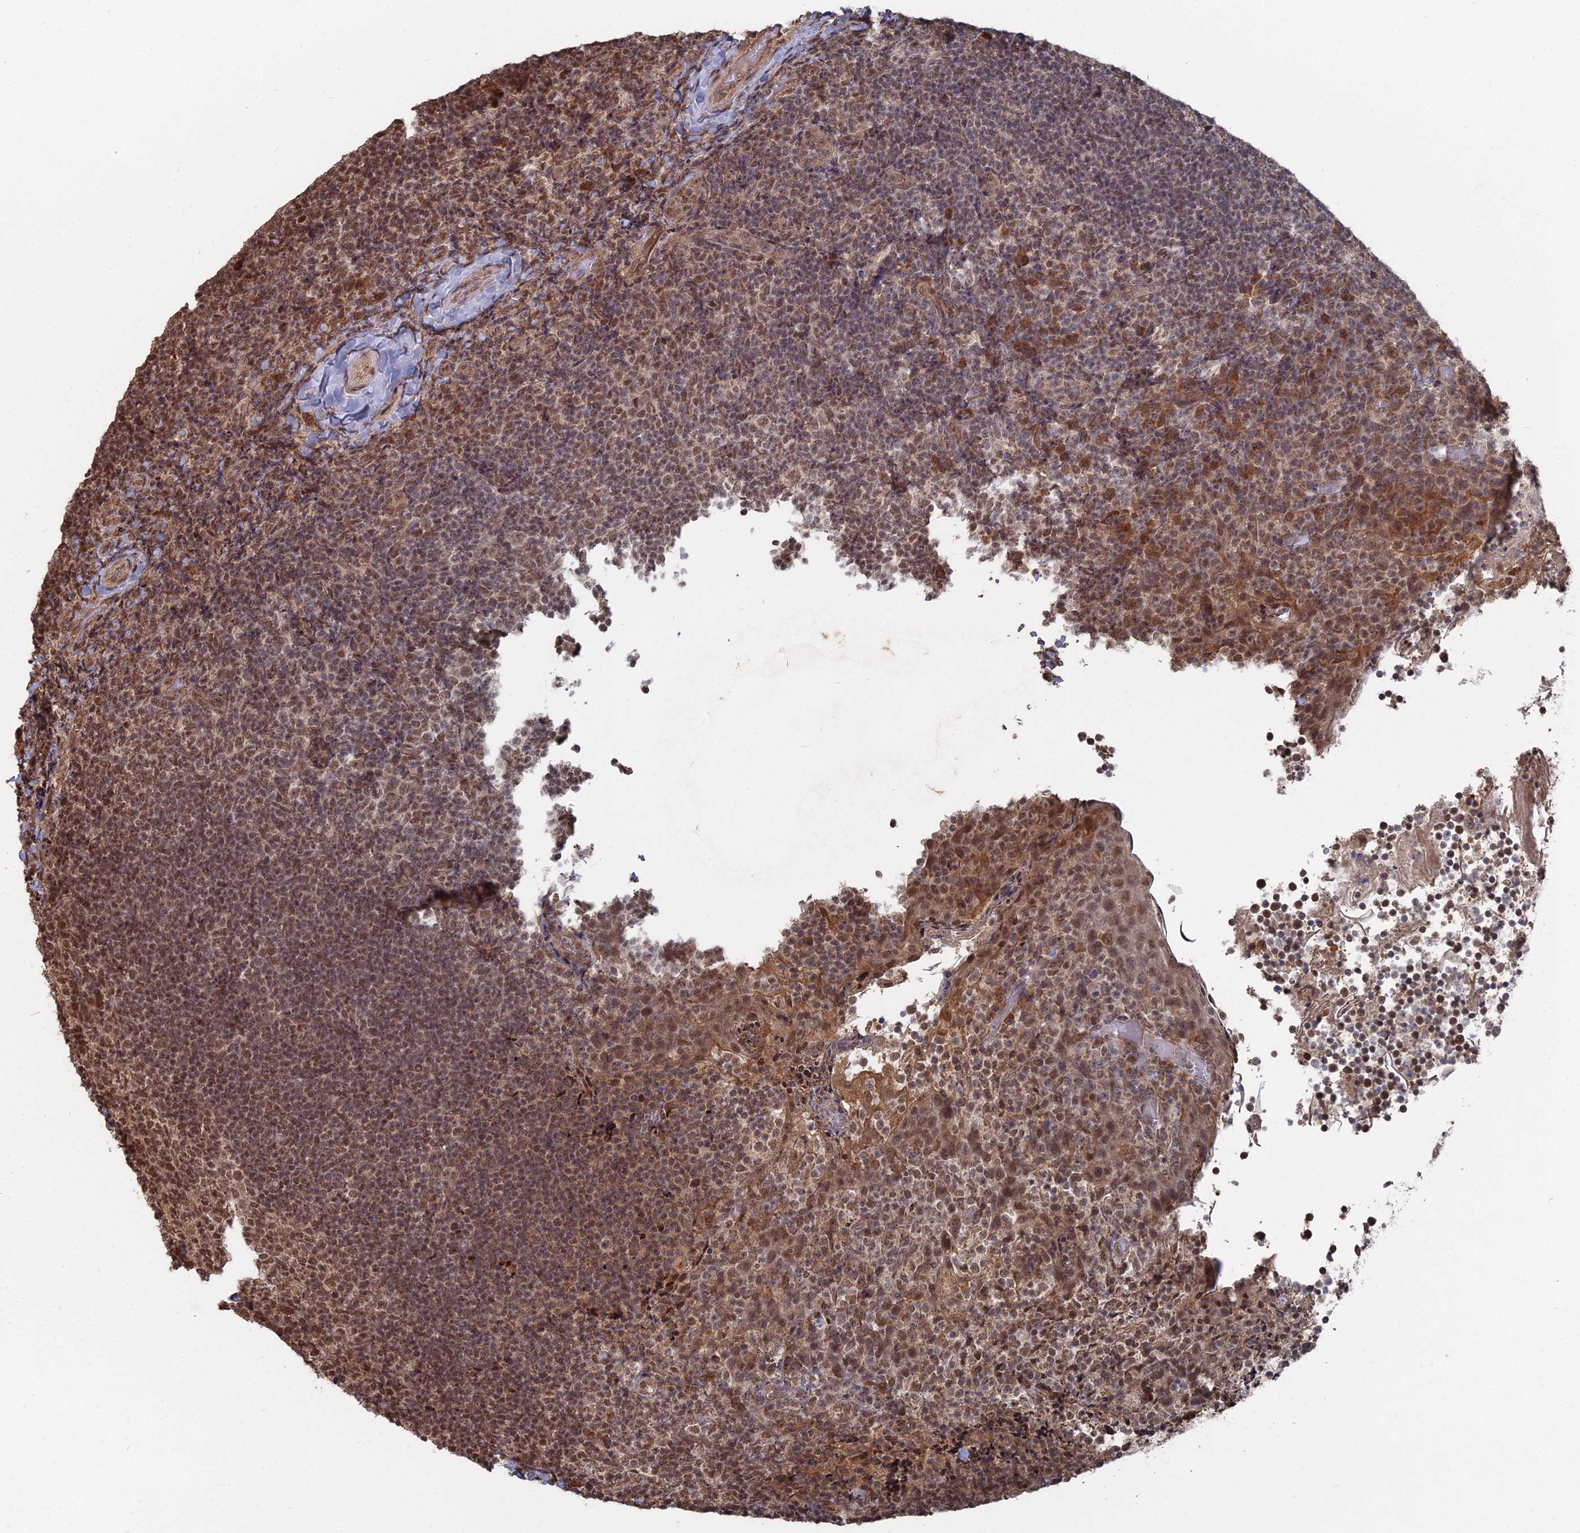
{"staining": {"intensity": "moderate", "quantity": "25%-75%", "location": "nuclear"}, "tissue": "tonsil", "cell_type": "Germinal center cells", "image_type": "normal", "snomed": [{"axis": "morphology", "description": "Normal tissue, NOS"}, {"axis": "topography", "description": "Tonsil"}], "caption": "Approximately 25%-75% of germinal center cells in unremarkable human tonsil exhibit moderate nuclear protein positivity as visualized by brown immunohistochemical staining.", "gene": "CCNP", "patient": {"sex": "female", "age": 10}}